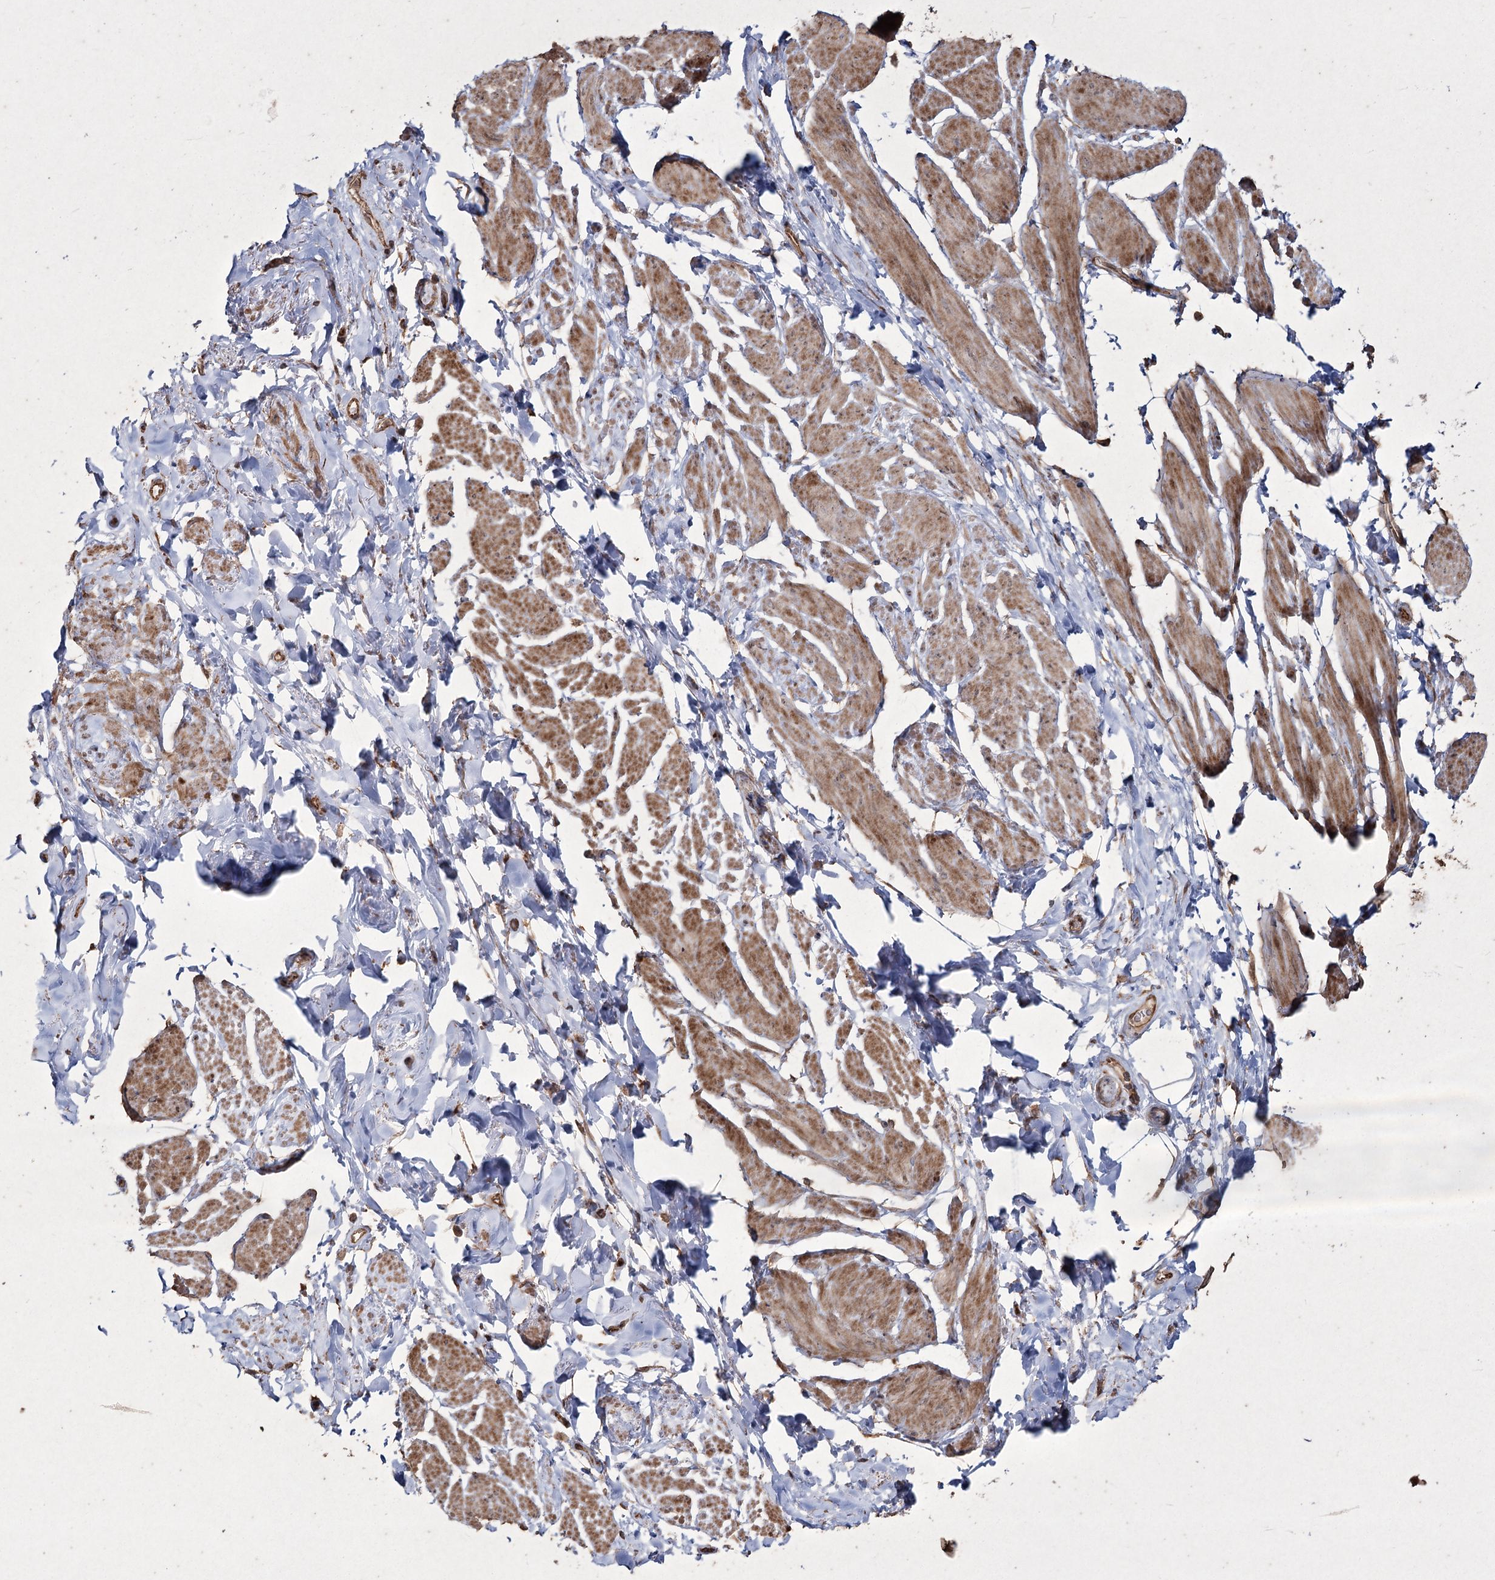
{"staining": {"intensity": "moderate", "quantity": "25%-75%", "location": "cytoplasmic/membranous"}, "tissue": "smooth muscle", "cell_type": "Smooth muscle cells", "image_type": "normal", "snomed": [{"axis": "morphology", "description": "Normal tissue, NOS"}, {"axis": "topography", "description": "Smooth muscle"}, {"axis": "topography", "description": "Peripheral nerve tissue"}], "caption": "Smooth muscle cells display medium levels of moderate cytoplasmic/membranous staining in about 25%-75% of cells in normal human smooth muscle. (IHC, brightfield microscopy, high magnification).", "gene": "PRC1", "patient": {"sex": "male", "age": 69}}